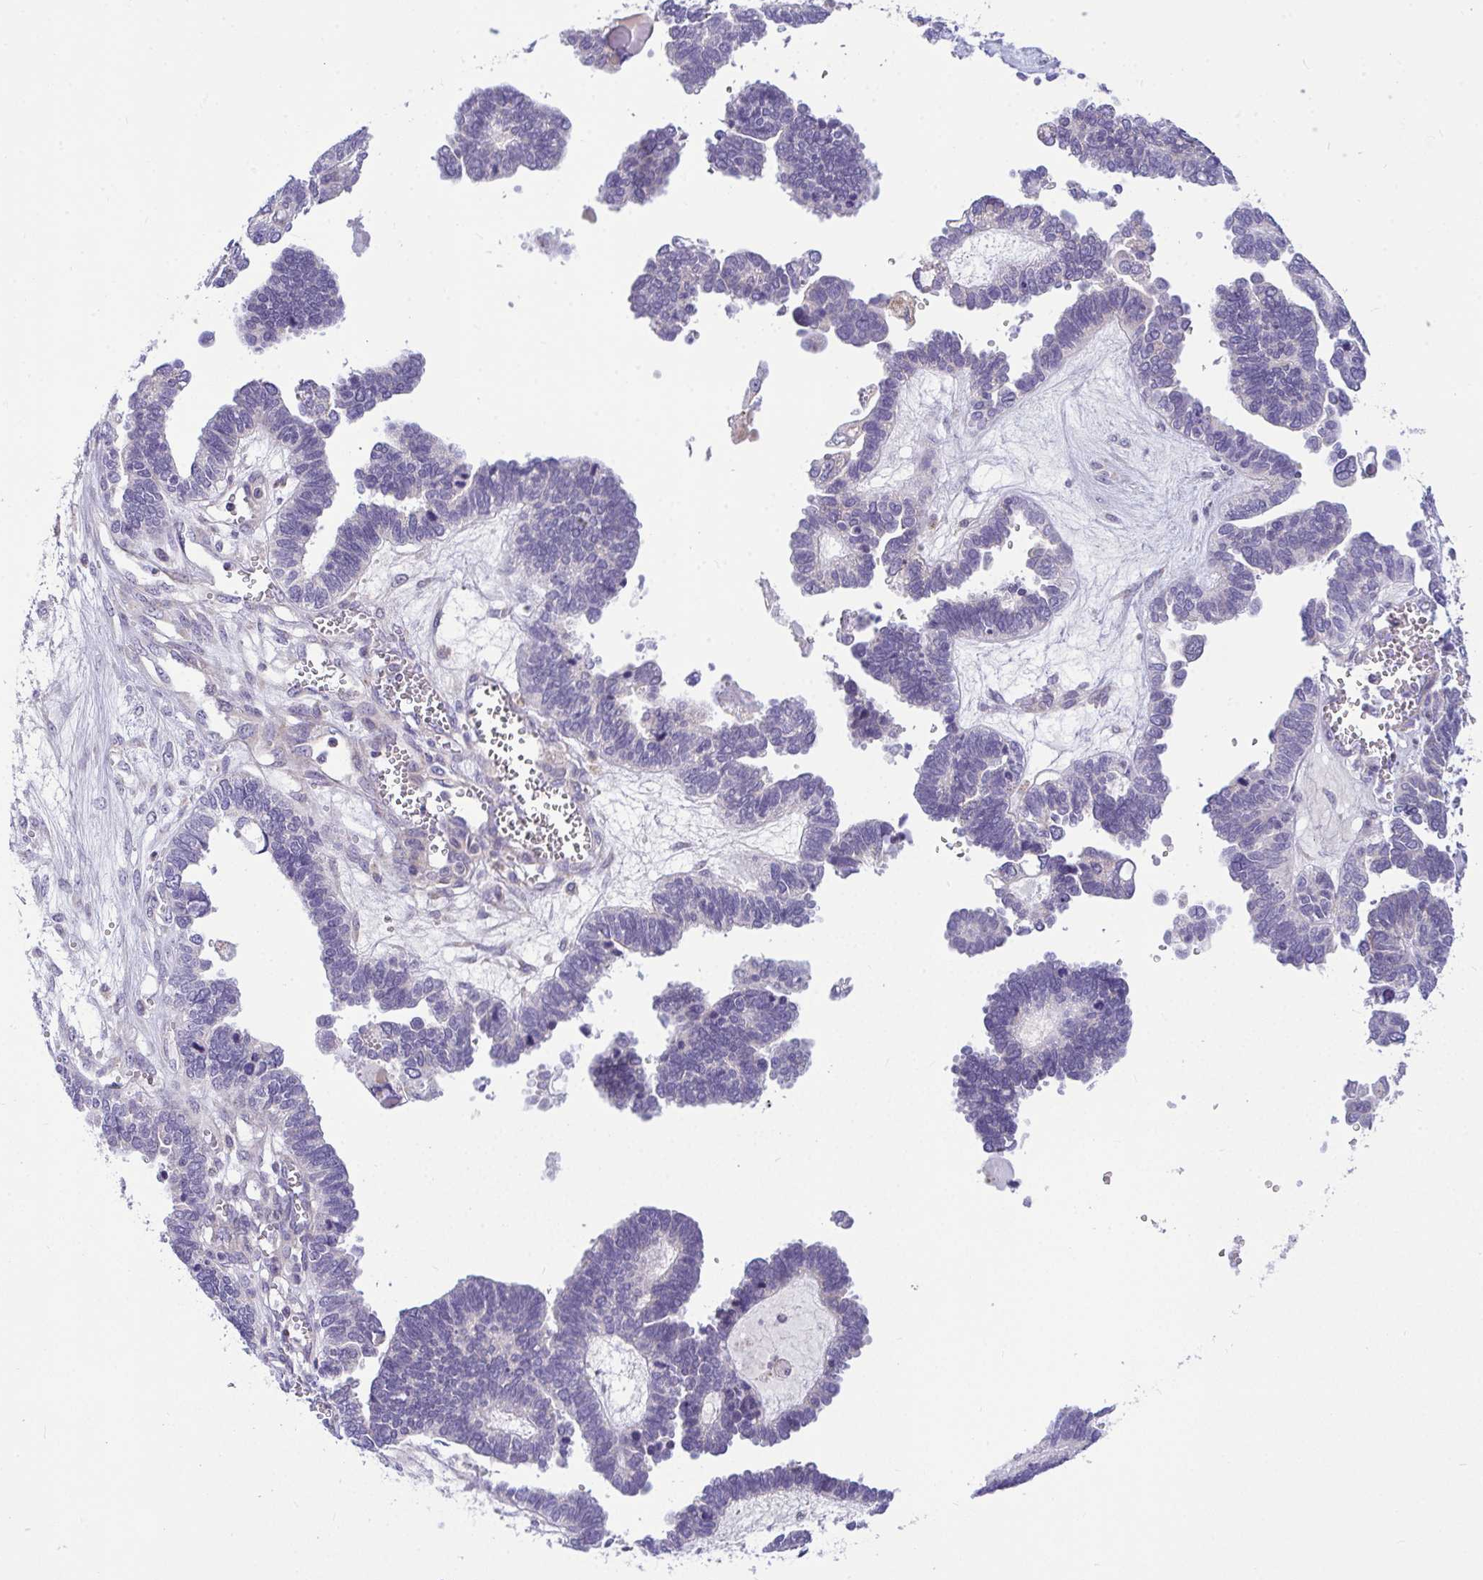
{"staining": {"intensity": "negative", "quantity": "none", "location": "none"}, "tissue": "ovarian cancer", "cell_type": "Tumor cells", "image_type": "cancer", "snomed": [{"axis": "morphology", "description": "Cystadenocarcinoma, serous, NOS"}, {"axis": "topography", "description": "Ovary"}], "caption": "An immunohistochemistry histopathology image of ovarian cancer (serous cystadenocarcinoma) is shown. There is no staining in tumor cells of ovarian cancer (serous cystadenocarcinoma).", "gene": "CEP63", "patient": {"sex": "female", "age": 51}}